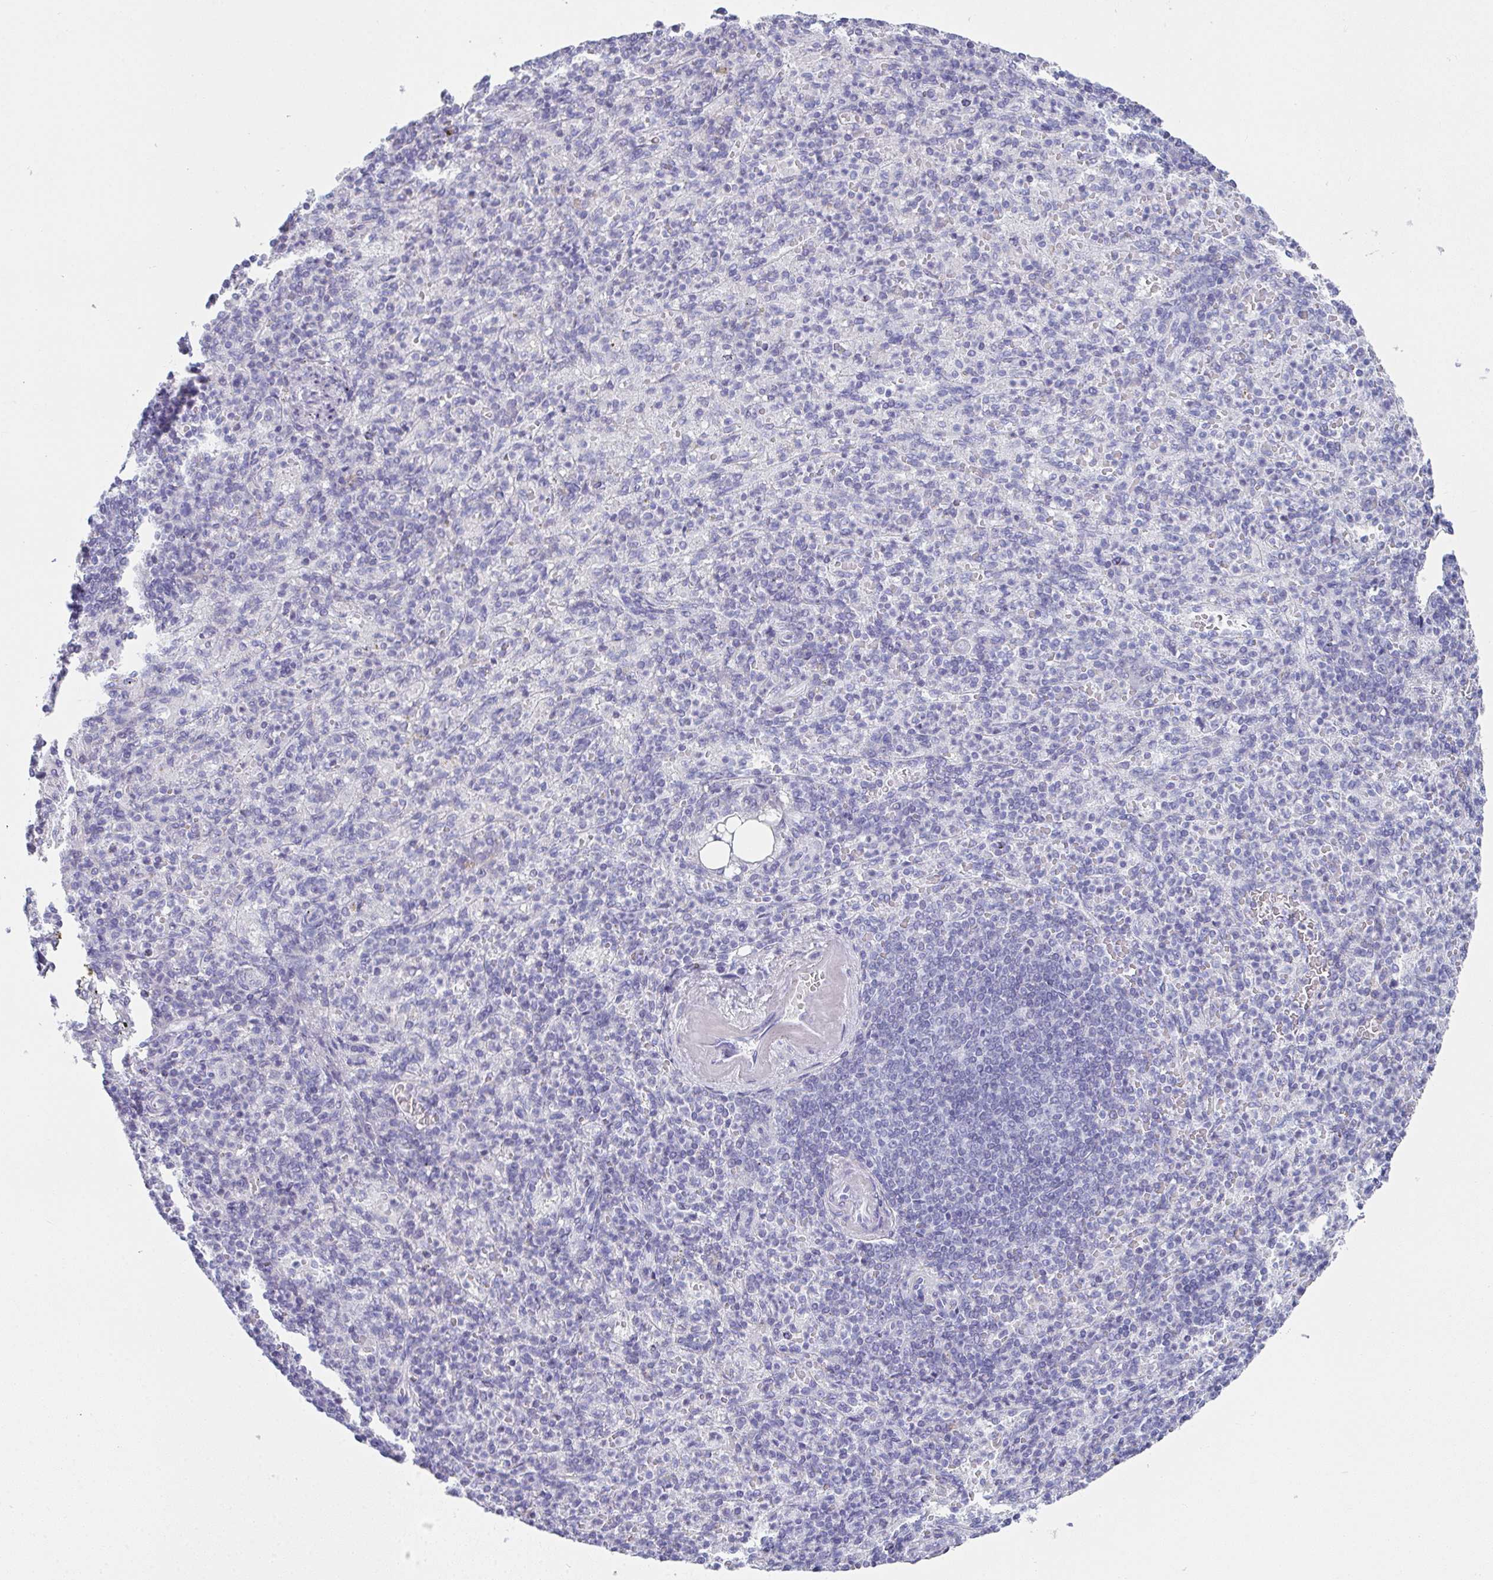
{"staining": {"intensity": "negative", "quantity": "none", "location": "none"}, "tissue": "spleen", "cell_type": "Cells in red pulp", "image_type": "normal", "snomed": [{"axis": "morphology", "description": "Normal tissue, NOS"}, {"axis": "topography", "description": "Spleen"}], "caption": "High power microscopy histopathology image of an IHC image of unremarkable spleen, revealing no significant expression in cells in red pulp. (Immunohistochemistry, brightfield microscopy, high magnification).", "gene": "SYCP1", "patient": {"sex": "female", "age": 74}}